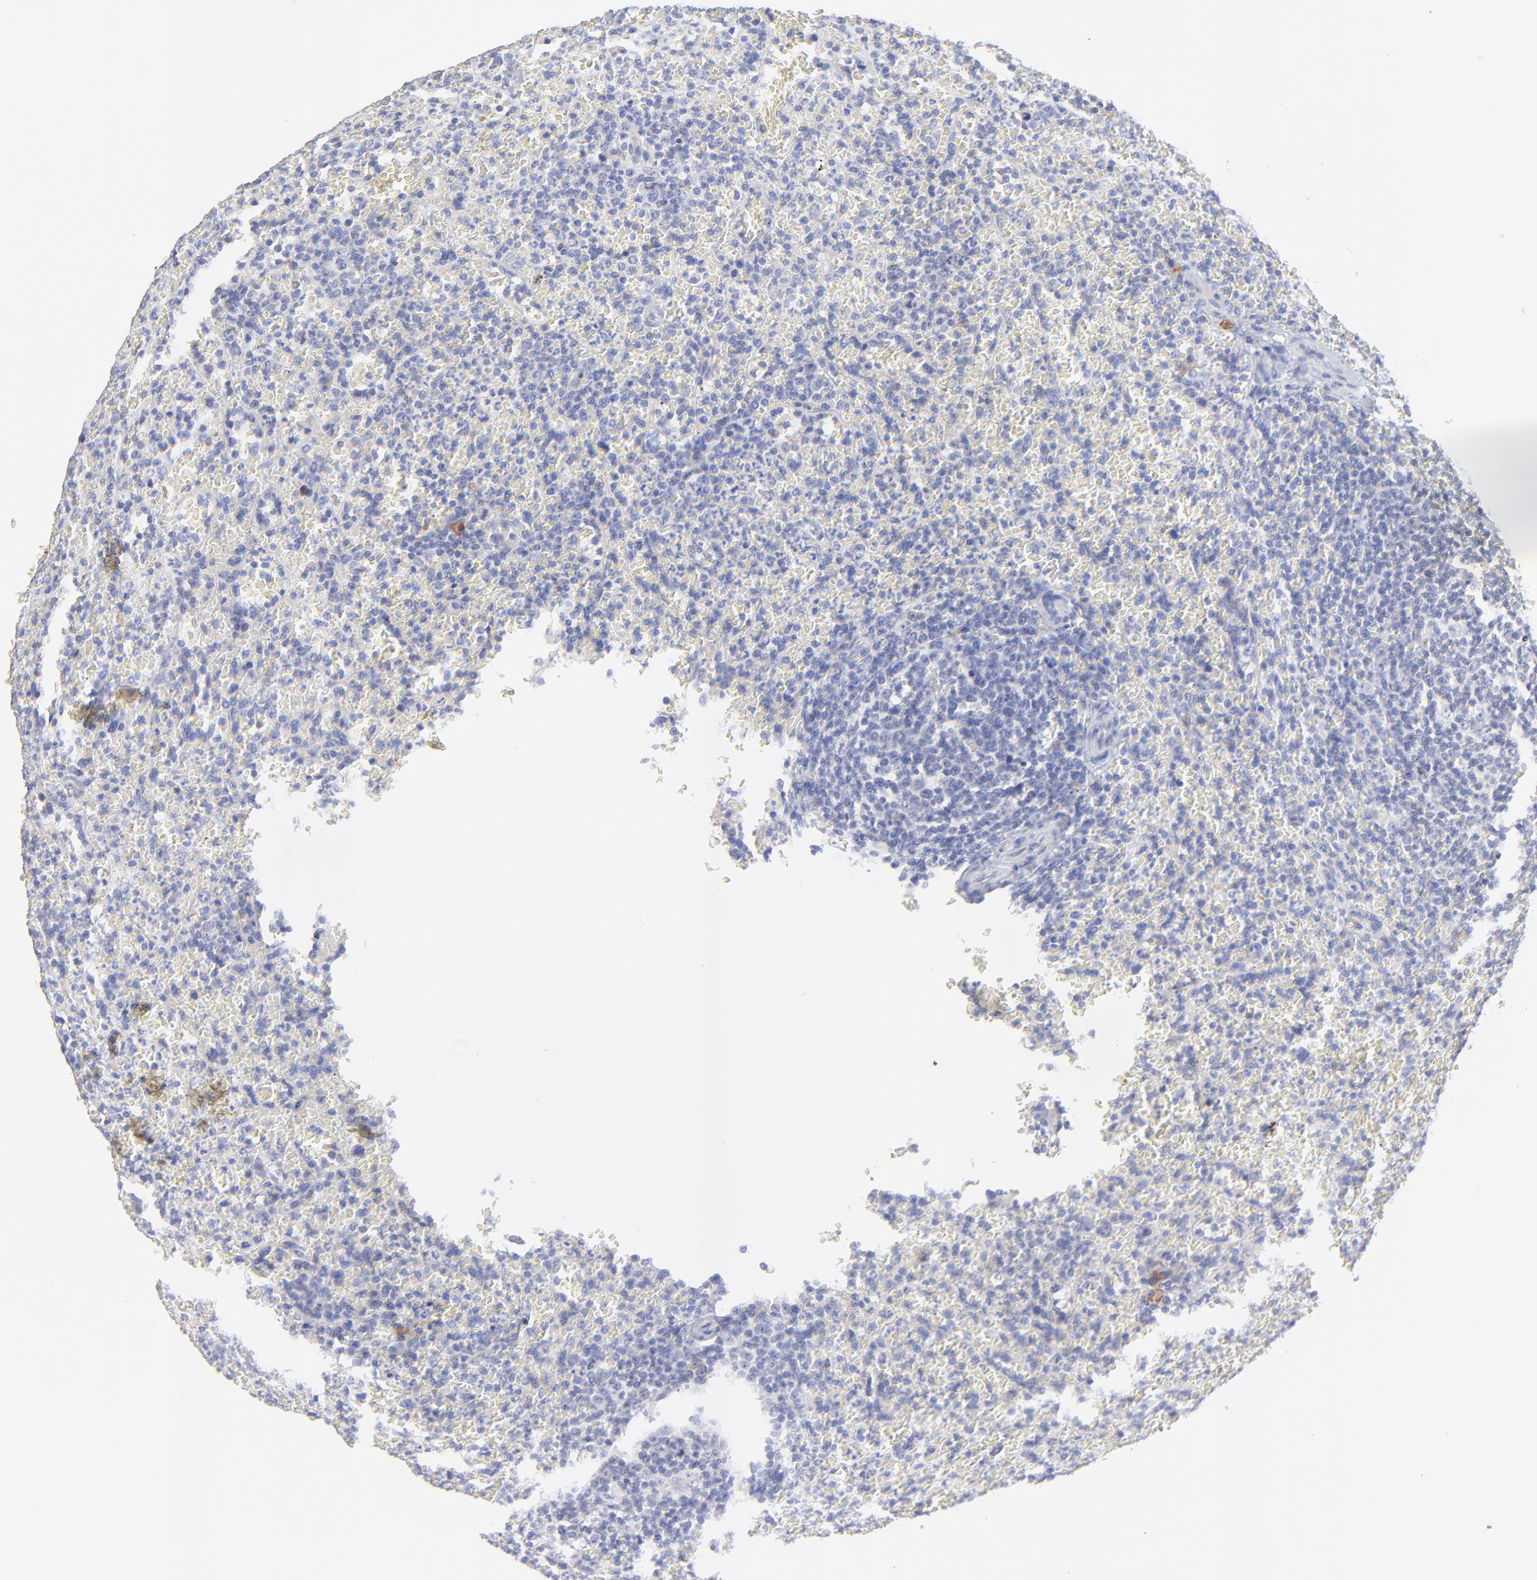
{"staining": {"intensity": "negative", "quantity": "none", "location": "none"}, "tissue": "lymphoma", "cell_type": "Tumor cells", "image_type": "cancer", "snomed": [{"axis": "morphology", "description": "Malignant lymphoma, non-Hodgkin's type, Low grade"}, {"axis": "topography", "description": "Spleen"}], "caption": "The immunohistochemistry image has no significant staining in tumor cells of lymphoma tissue.", "gene": "LHFPL1", "patient": {"sex": "female", "age": 64}}